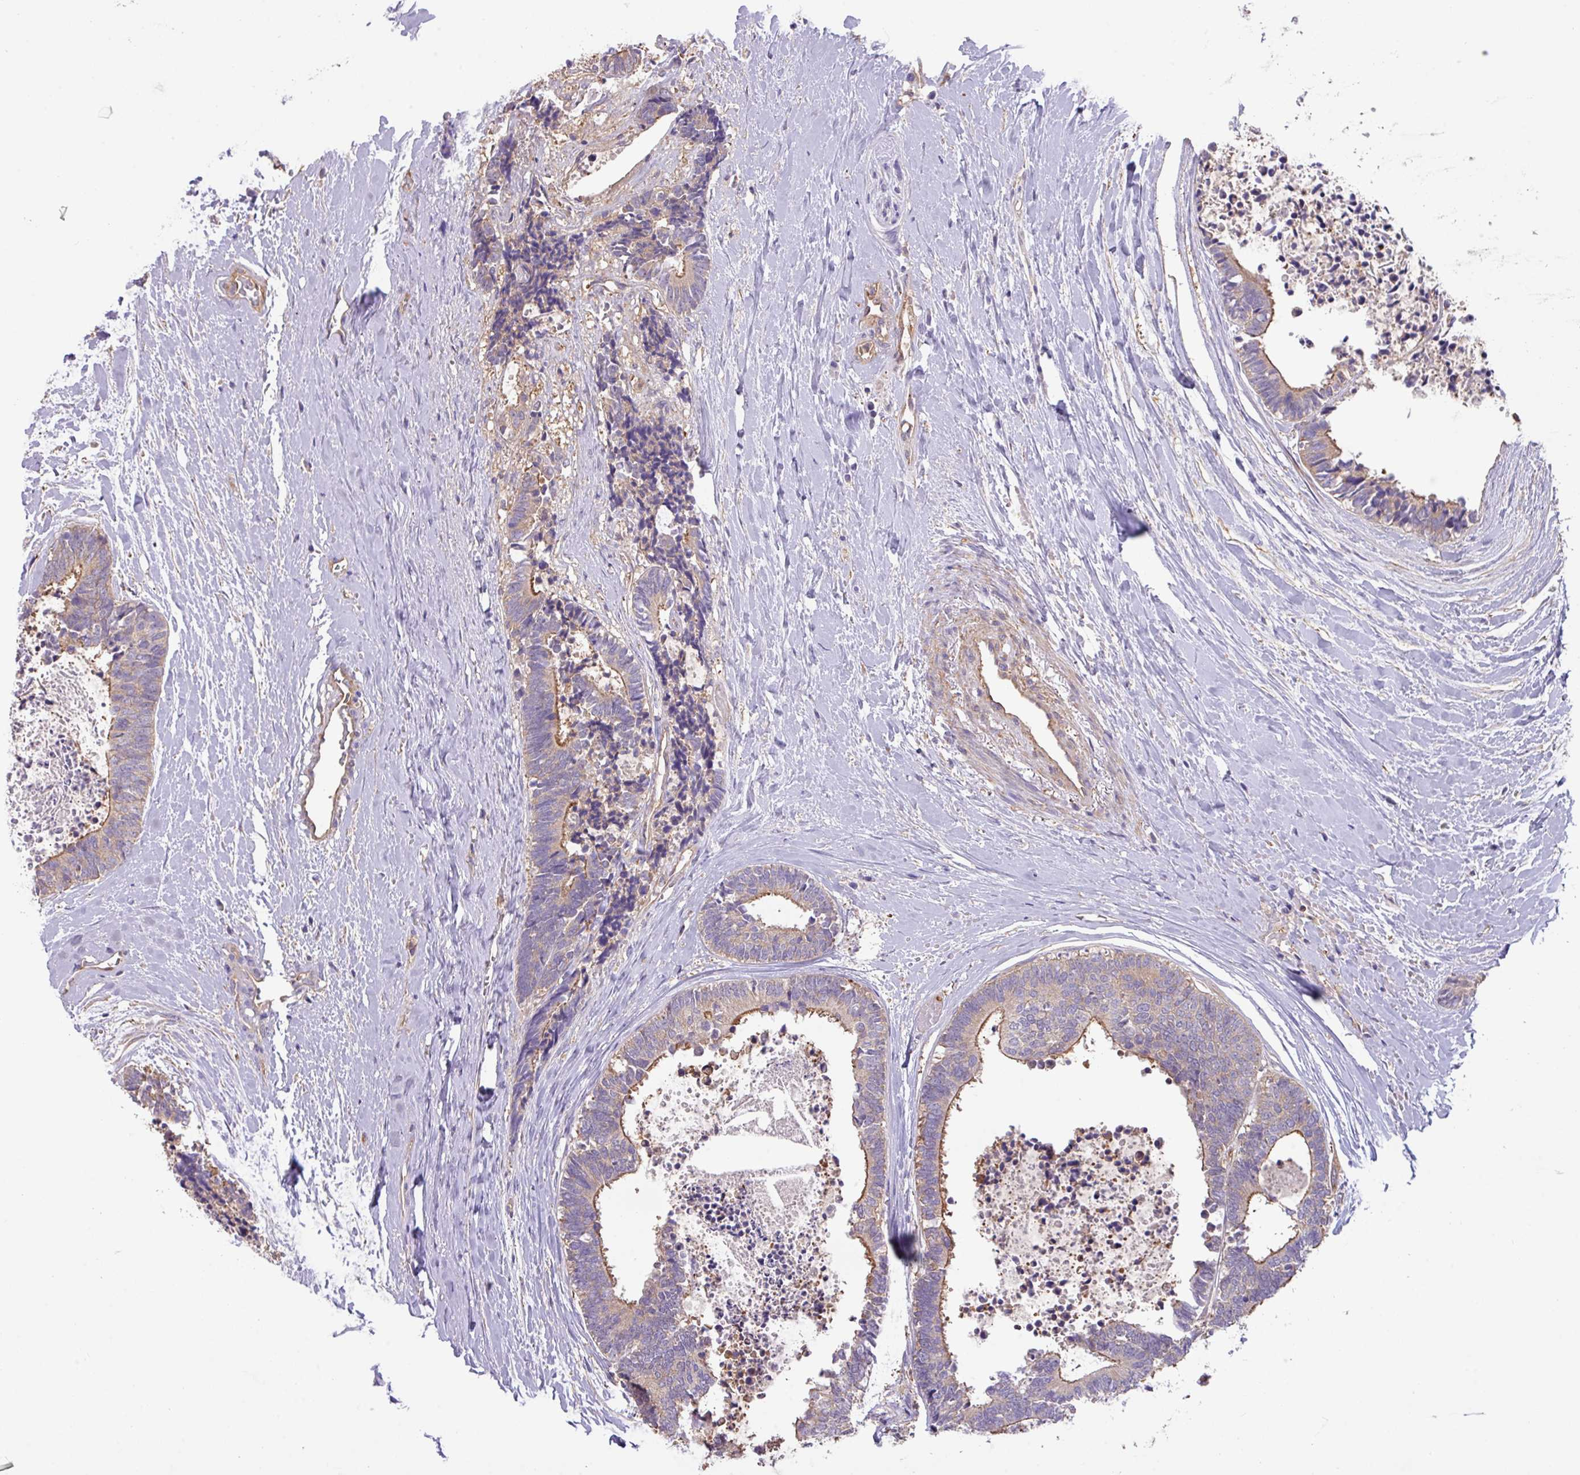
{"staining": {"intensity": "moderate", "quantity": "<25%", "location": "cytoplasmic/membranous"}, "tissue": "colorectal cancer", "cell_type": "Tumor cells", "image_type": "cancer", "snomed": [{"axis": "morphology", "description": "Adenocarcinoma, NOS"}, {"axis": "topography", "description": "Colon"}, {"axis": "topography", "description": "Rectum"}], "caption": "Immunohistochemistry photomicrograph of neoplastic tissue: human colorectal adenocarcinoma stained using immunohistochemistry reveals low levels of moderate protein expression localized specifically in the cytoplasmic/membranous of tumor cells, appearing as a cytoplasmic/membranous brown color.", "gene": "CALML4", "patient": {"sex": "male", "age": 57}}